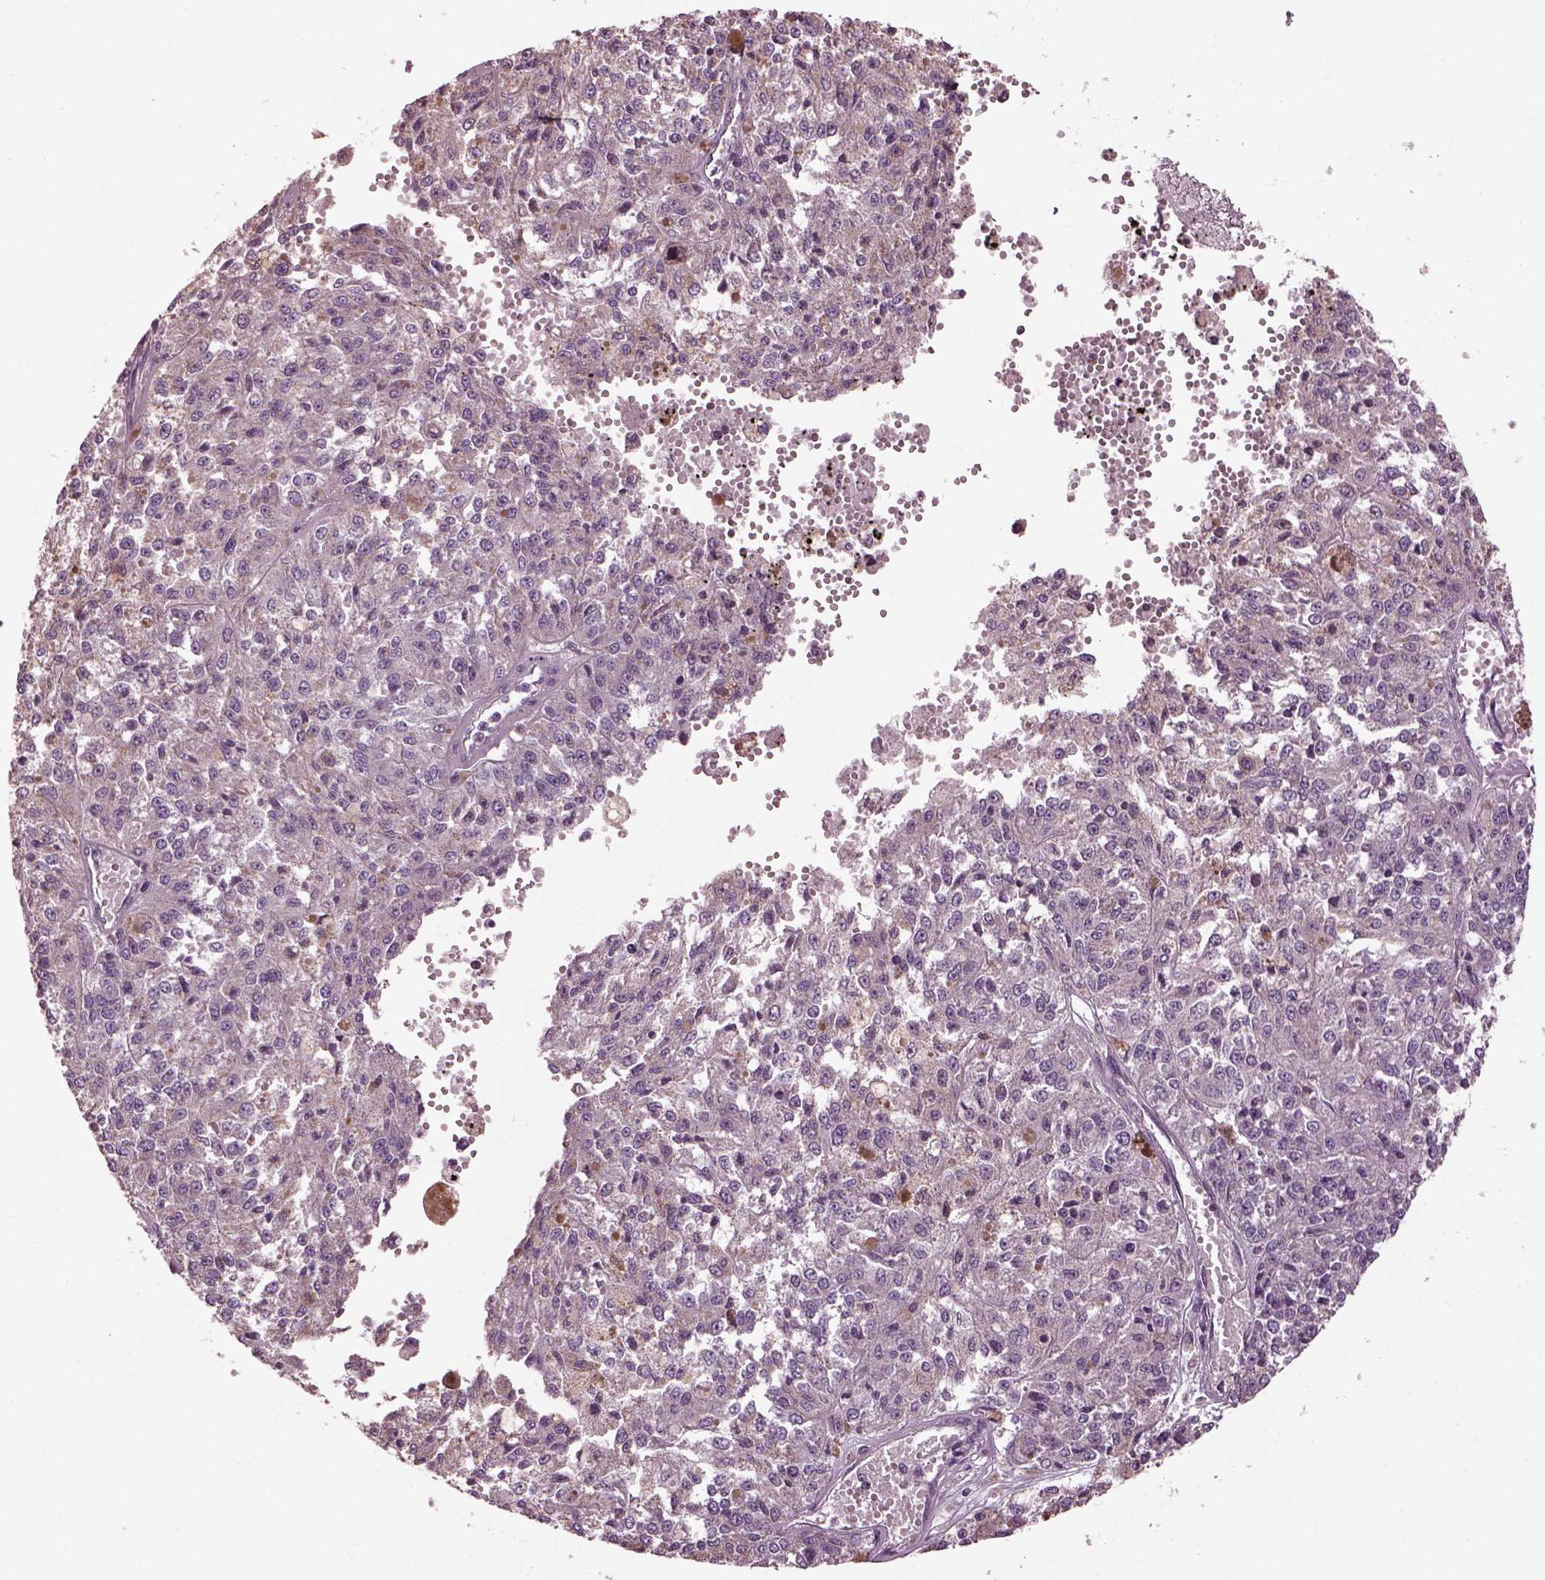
{"staining": {"intensity": "negative", "quantity": "none", "location": "none"}, "tissue": "melanoma", "cell_type": "Tumor cells", "image_type": "cancer", "snomed": [{"axis": "morphology", "description": "Malignant melanoma, Metastatic site"}, {"axis": "topography", "description": "Lymph node"}], "caption": "IHC of human melanoma demonstrates no staining in tumor cells. (DAB (3,3'-diaminobenzidine) IHC visualized using brightfield microscopy, high magnification).", "gene": "SPATA7", "patient": {"sex": "female", "age": 64}}